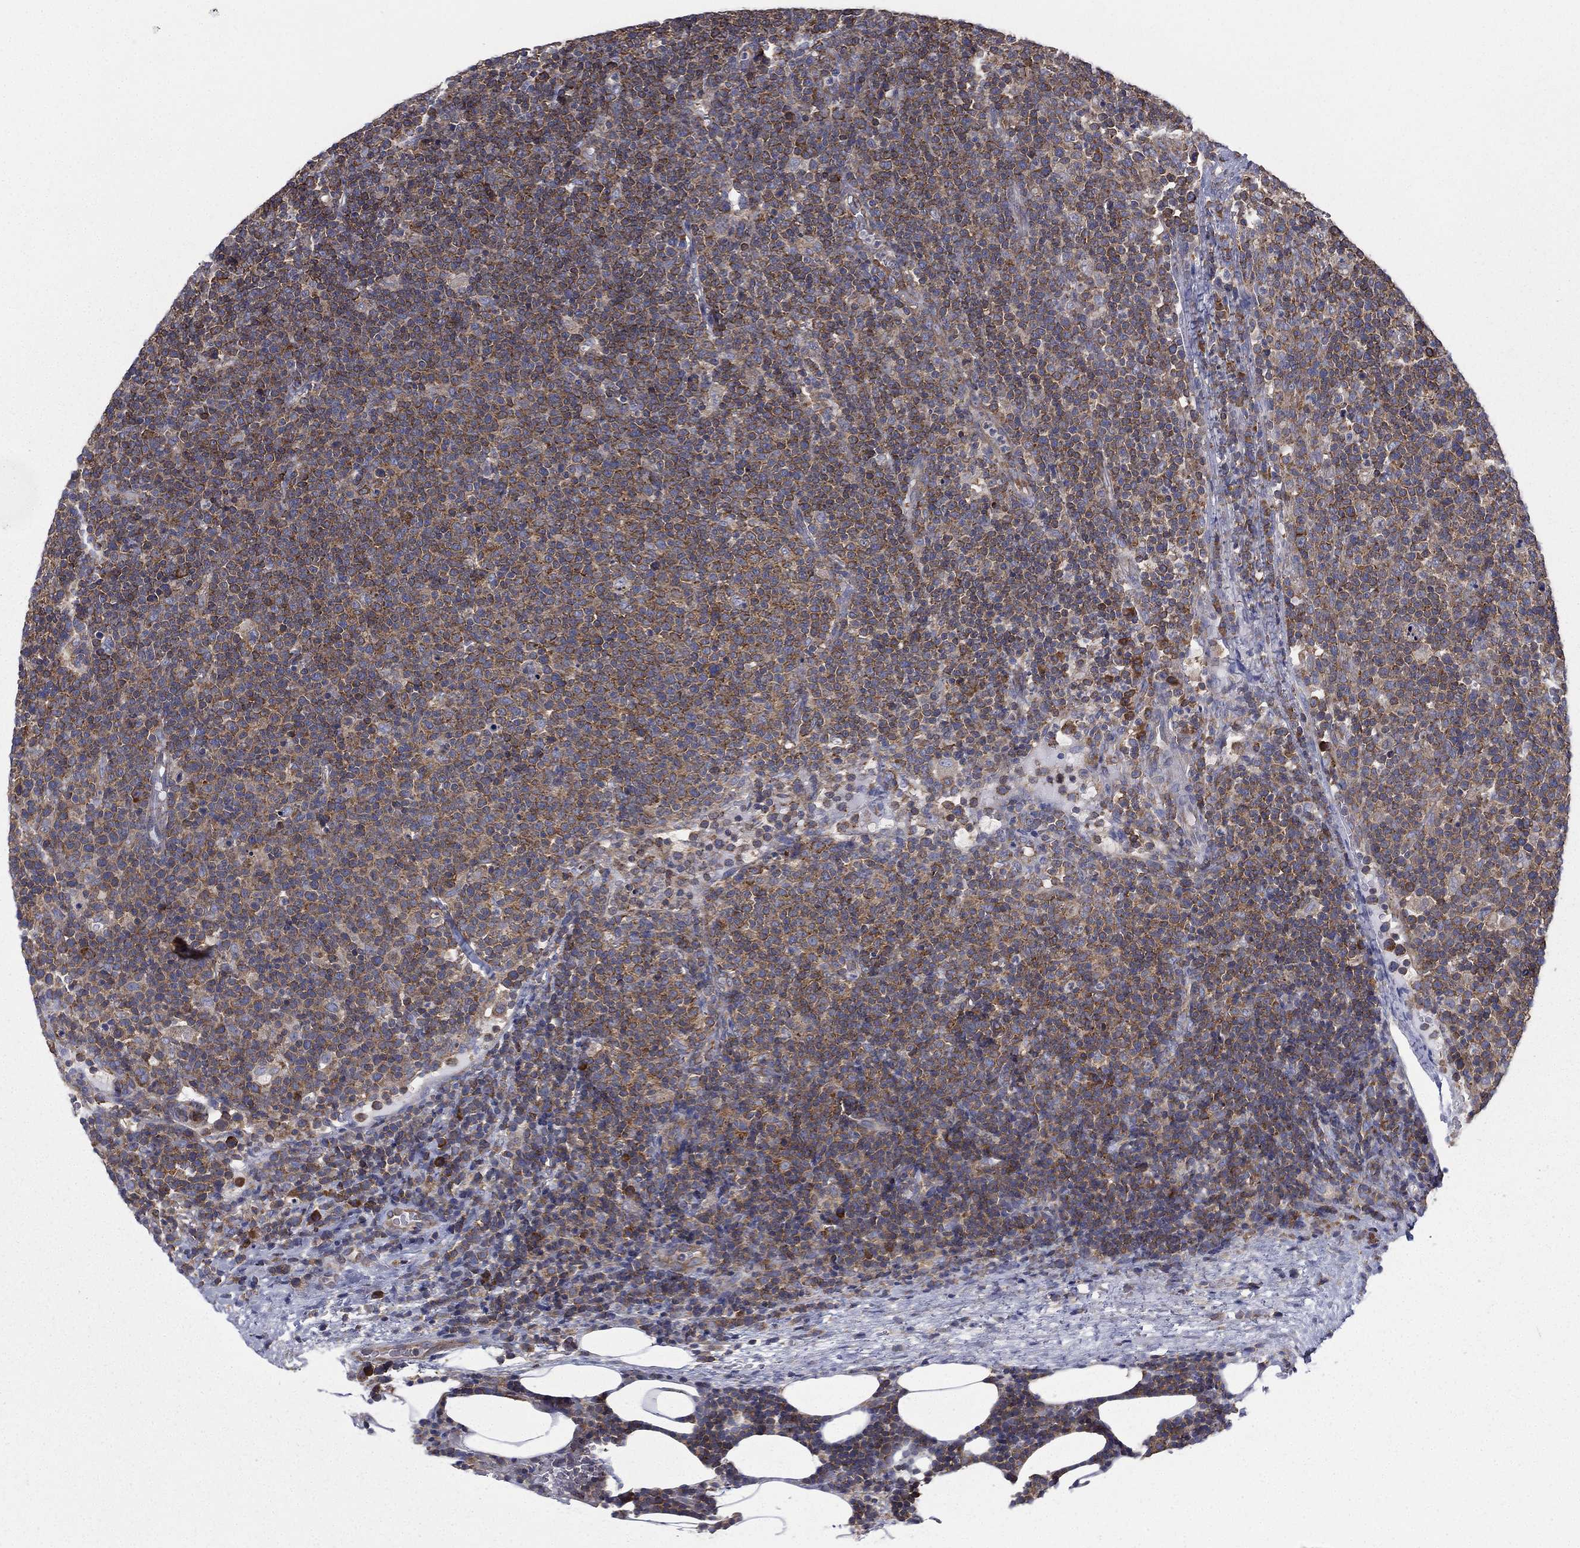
{"staining": {"intensity": "moderate", "quantity": "25%-75%", "location": "cytoplasmic/membranous"}, "tissue": "lymphoma", "cell_type": "Tumor cells", "image_type": "cancer", "snomed": [{"axis": "morphology", "description": "Malignant lymphoma, non-Hodgkin's type, High grade"}, {"axis": "topography", "description": "Lymph node"}], "caption": "Immunohistochemistry of lymphoma reveals medium levels of moderate cytoplasmic/membranous staining in about 25%-75% of tumor cells.", "gene": "FARSA", "patient": {"sex": "male", "age": 61}}